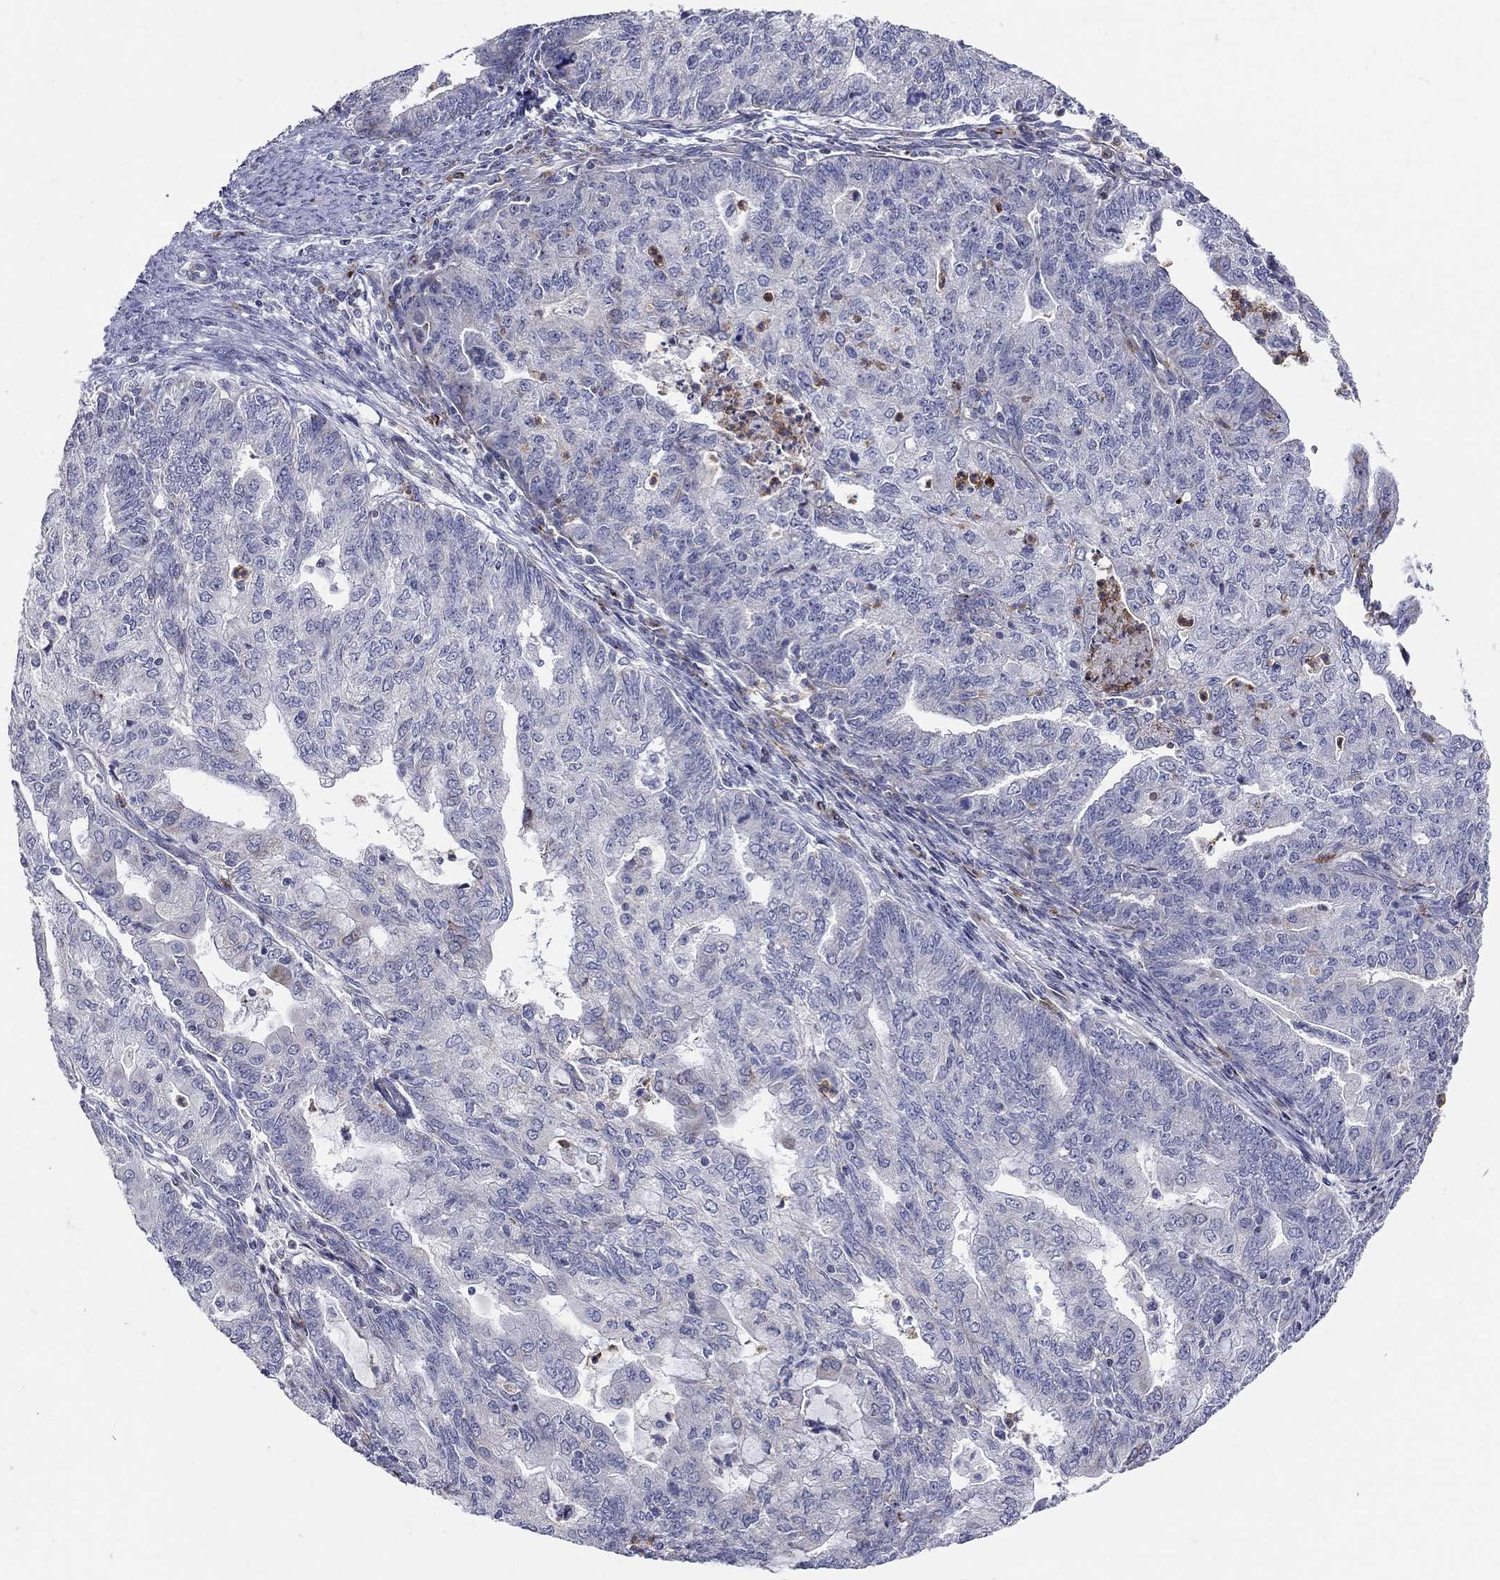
{"staining": {"intensity": "negative", "quantity": "none", "location": "none"}, "tissue": "endometrial cancer", "cell_type": "Tumor cells", "image_type": "cancer", "snomed": [{"axis": "morphology", "description": "Adenocarcinoma, NOS"}, {"axis": "topography", "description": "Endometrium"}], "caption": "DAB immunohistochemical staining of human endometrial cancer (adenocarcinoma) demonstrates no significant staining in tumor cells.", "gene": "HMX2", "patient": {"sex": "female", "age": 82}}